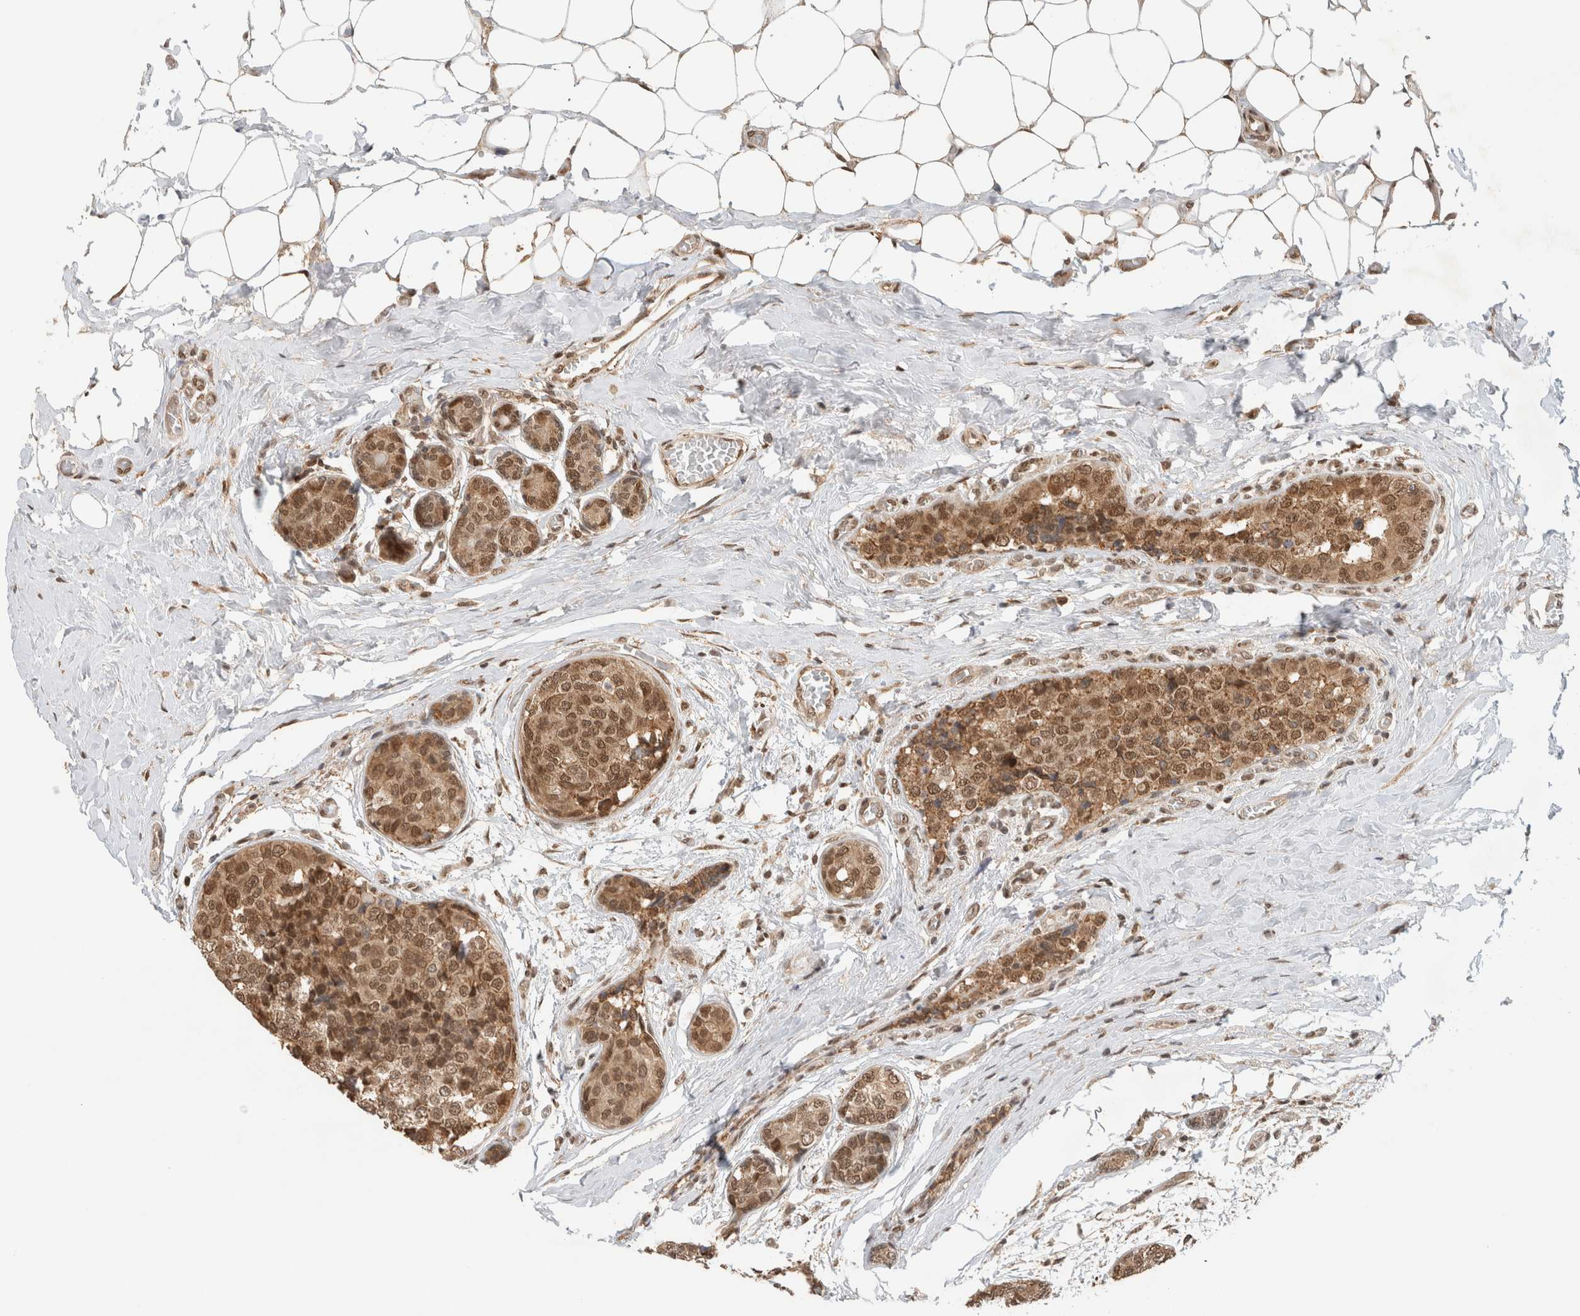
{"staining": {"intensity": "moderate", "quantity": ">75%", "location": "cytoplasmic/membranous,nuclear"}, "tissue": "breast cancer", "cell_type": "Tumor cells", "image_type": "cancer", "snomed": [{"axis": "morphology", "description": "Normal tissue, NOS"}, {"axis": "morphology", "description": "Duct carcinoma"}, {"axis": "topography", "description": "Breast"}], "caption": "Breast invasive ductal carcinoma tissue displays moderate cytoplasmic/membranous and nuclear expression in approximately >75% of tumor cells, visualized by immunohistochemistry.", "gene": "C1orf21", "patient": {"sex": "female", "age": 43}}